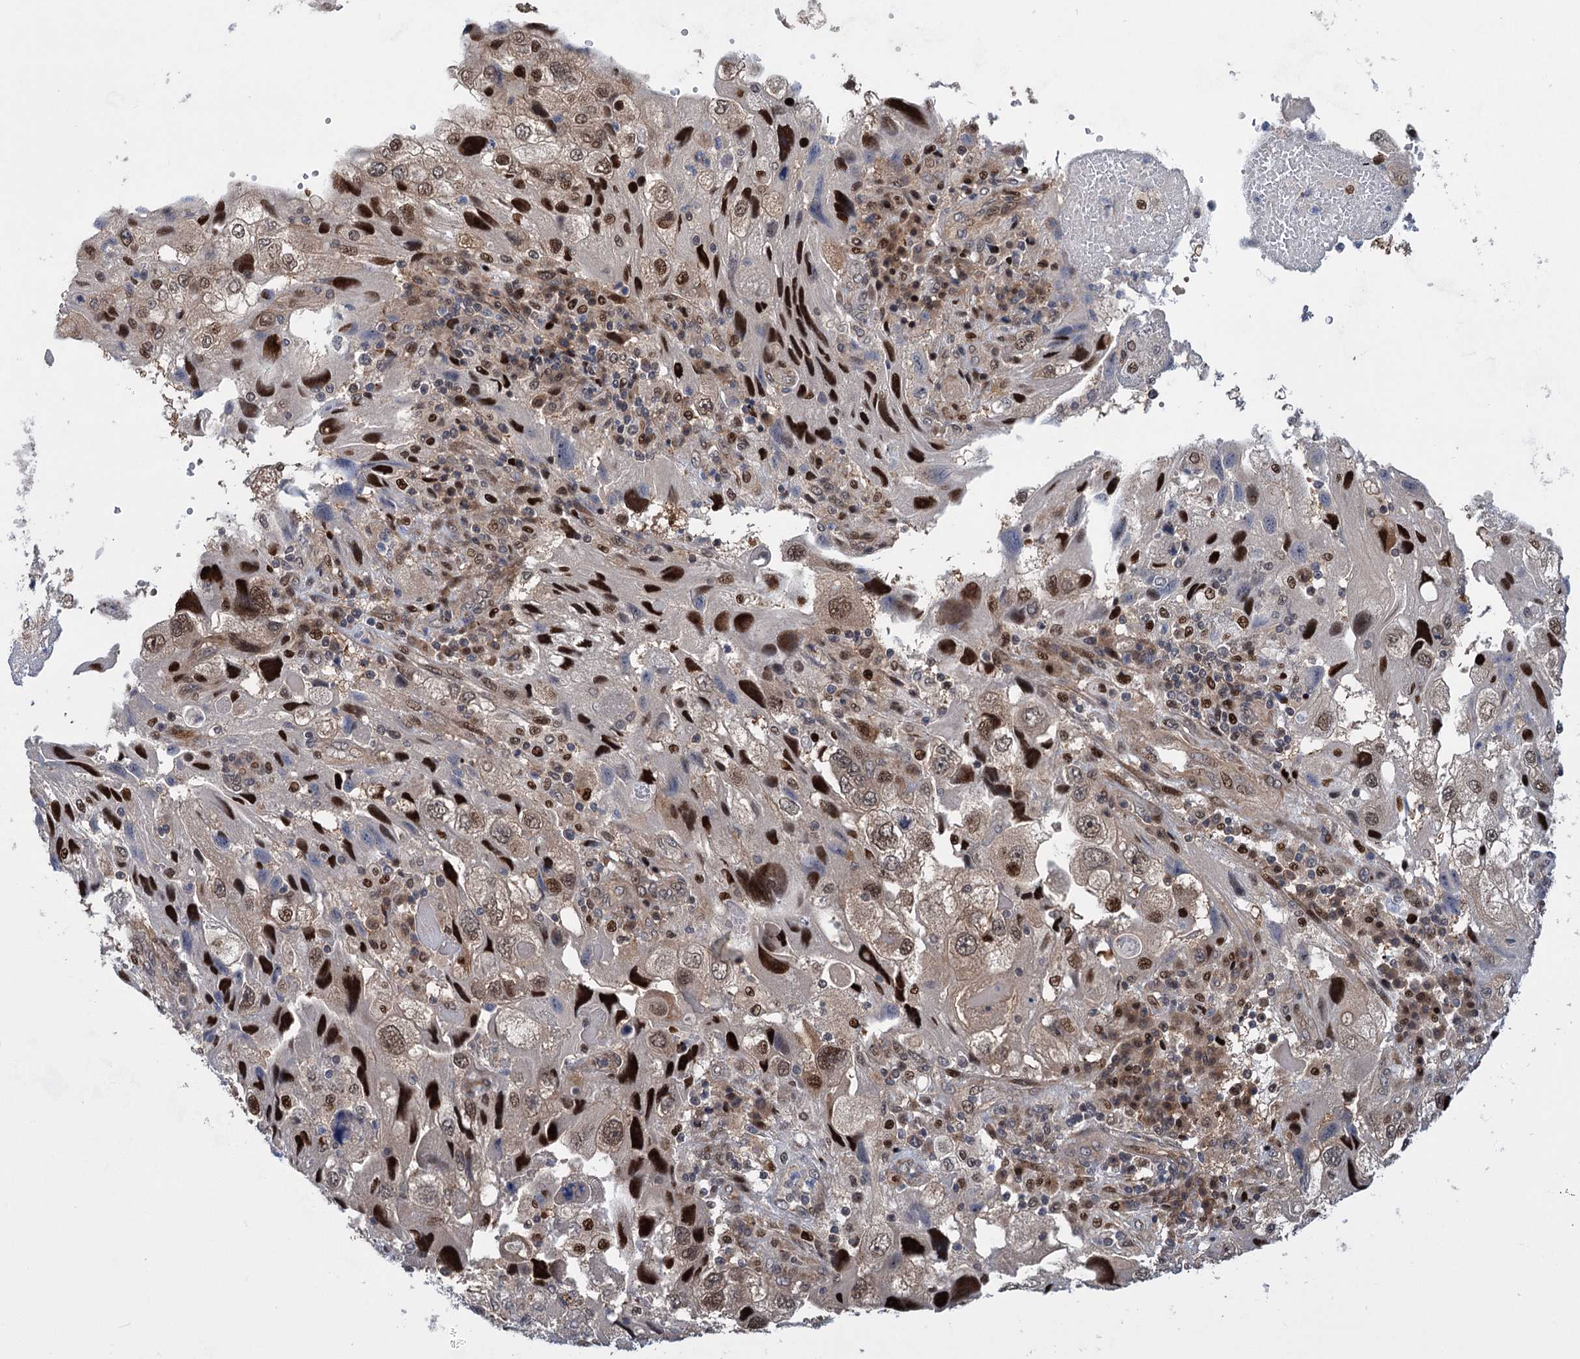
{"staining": {"intensity": "moderate", "quantity": ">75%", "location": "nuclear"}, "tissue": "endometrial cancer", "cell_type": "Tumor cells", "image_type": "cancer", "snomed": [{"axis": "morphology", "description": "Adenocarcinoma, NOS"}, {"axis": "topography", "description": "Endometrium"}], "caption": "High-magnification brightfield microscopy of endometrial cancer stained with DAB (brown) and counterstained with hematoxylin (blue). tumor cells exhibit moderate nuclear expression is identified in about>75% of cells.", "gene": "GPBP1", "patient": {"sex": "female", "age": 49}}